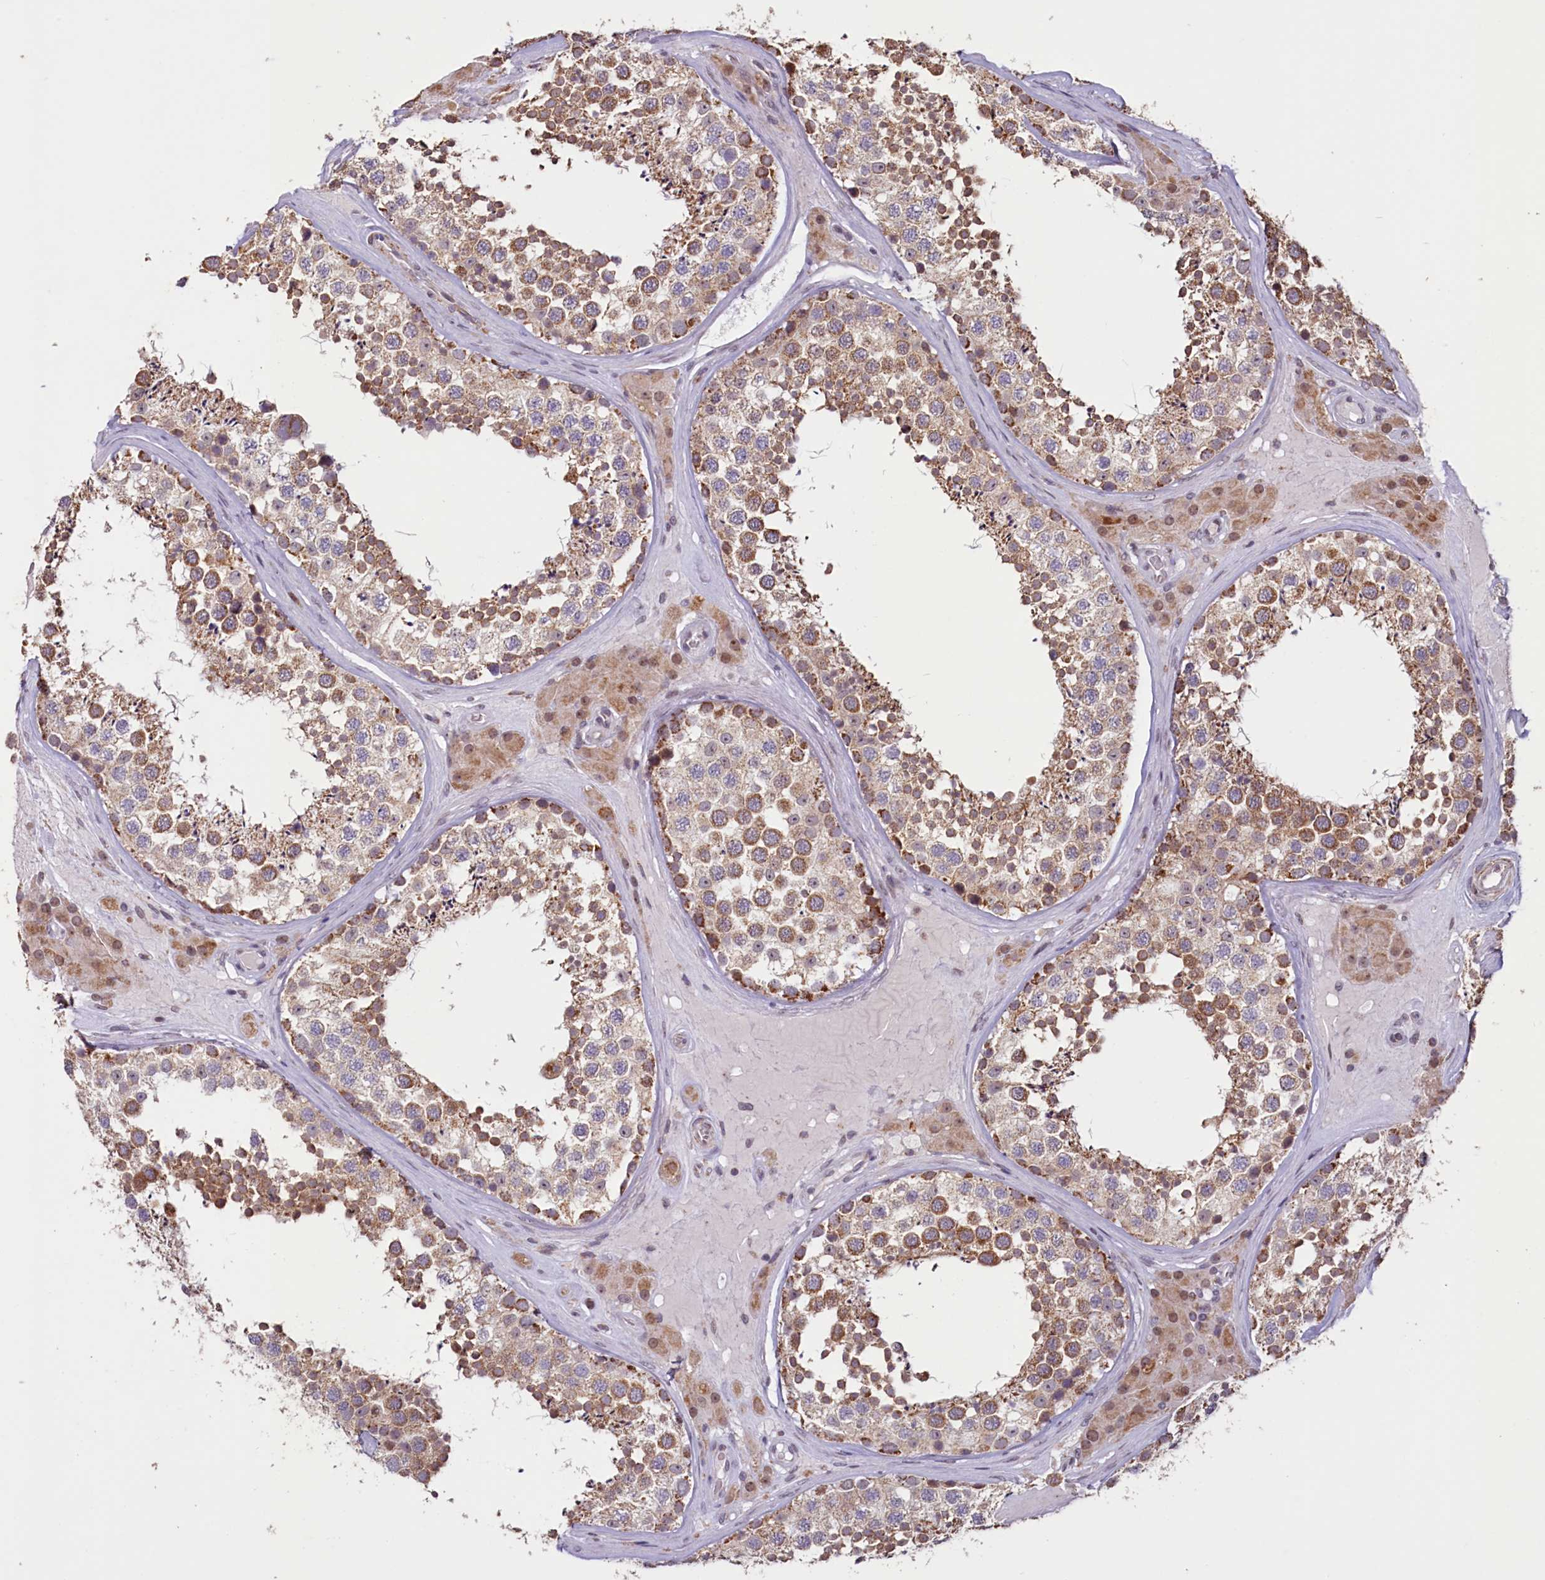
{"staining": {"intensity": "moderate", "quantity": ">75%", "location": "cytoplasmic/membranous"}, "tissue": "testis", "cell_type": "Cells in seminiferous ducts", "image_type": "normal", "snomed": [{"axis": "morphology", "description": "Normal tissue, NOS"}, {"axis": "topography", "description": "Testis"}], "caption": "High-power microscopy captured an immunohistochemistry (IHC) image of unremarkable testis, revealing moderate cytoplasmic/membranous staining in approximately >75% of cells in seminiferous ducts.", "gene": "PDE6D", "patient": {"sex": "male", "age": 46}}